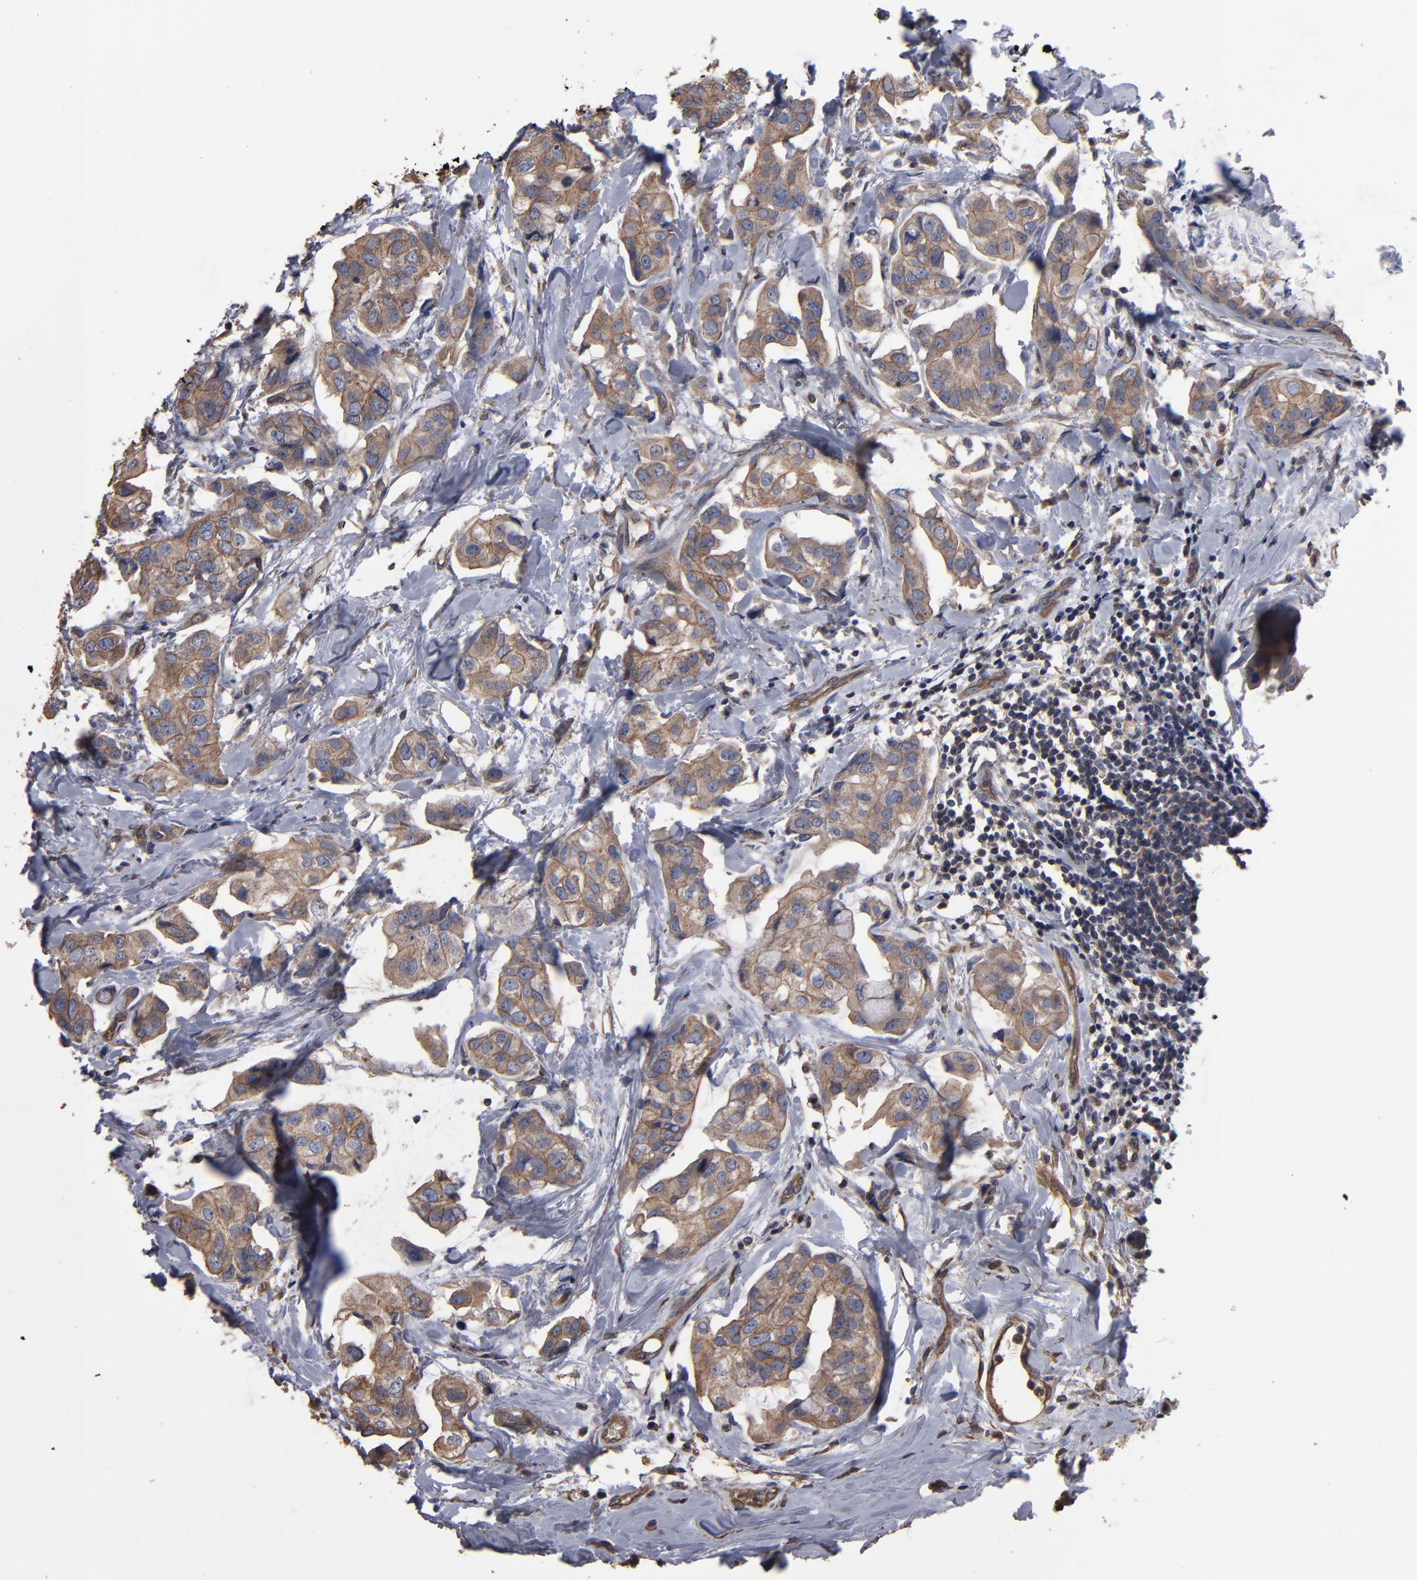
{"staining": {"intensity": "moderate", "quantity": ">75%", "location": "cytoplasmic/membranous"}, "tissue": "breast cancer", "cell_type": "Tumor cells", "image_type": "cancer", "snomed": [{"axis": "morphology", "description": "Duct carcinoma"}, {"axis": "topography", "description": "Breast"}], "caption": "Protein positivity by immunohistochemistry displays moderate cytoplasmic/membranous expression in about >75% of tumor cells in infiltrating ductal carcinoma (breast). The protein is shown in brown color, while the nuclei are stained blue.", "gene": "DMD", "patient": {"sex": "female", "age": 40}}